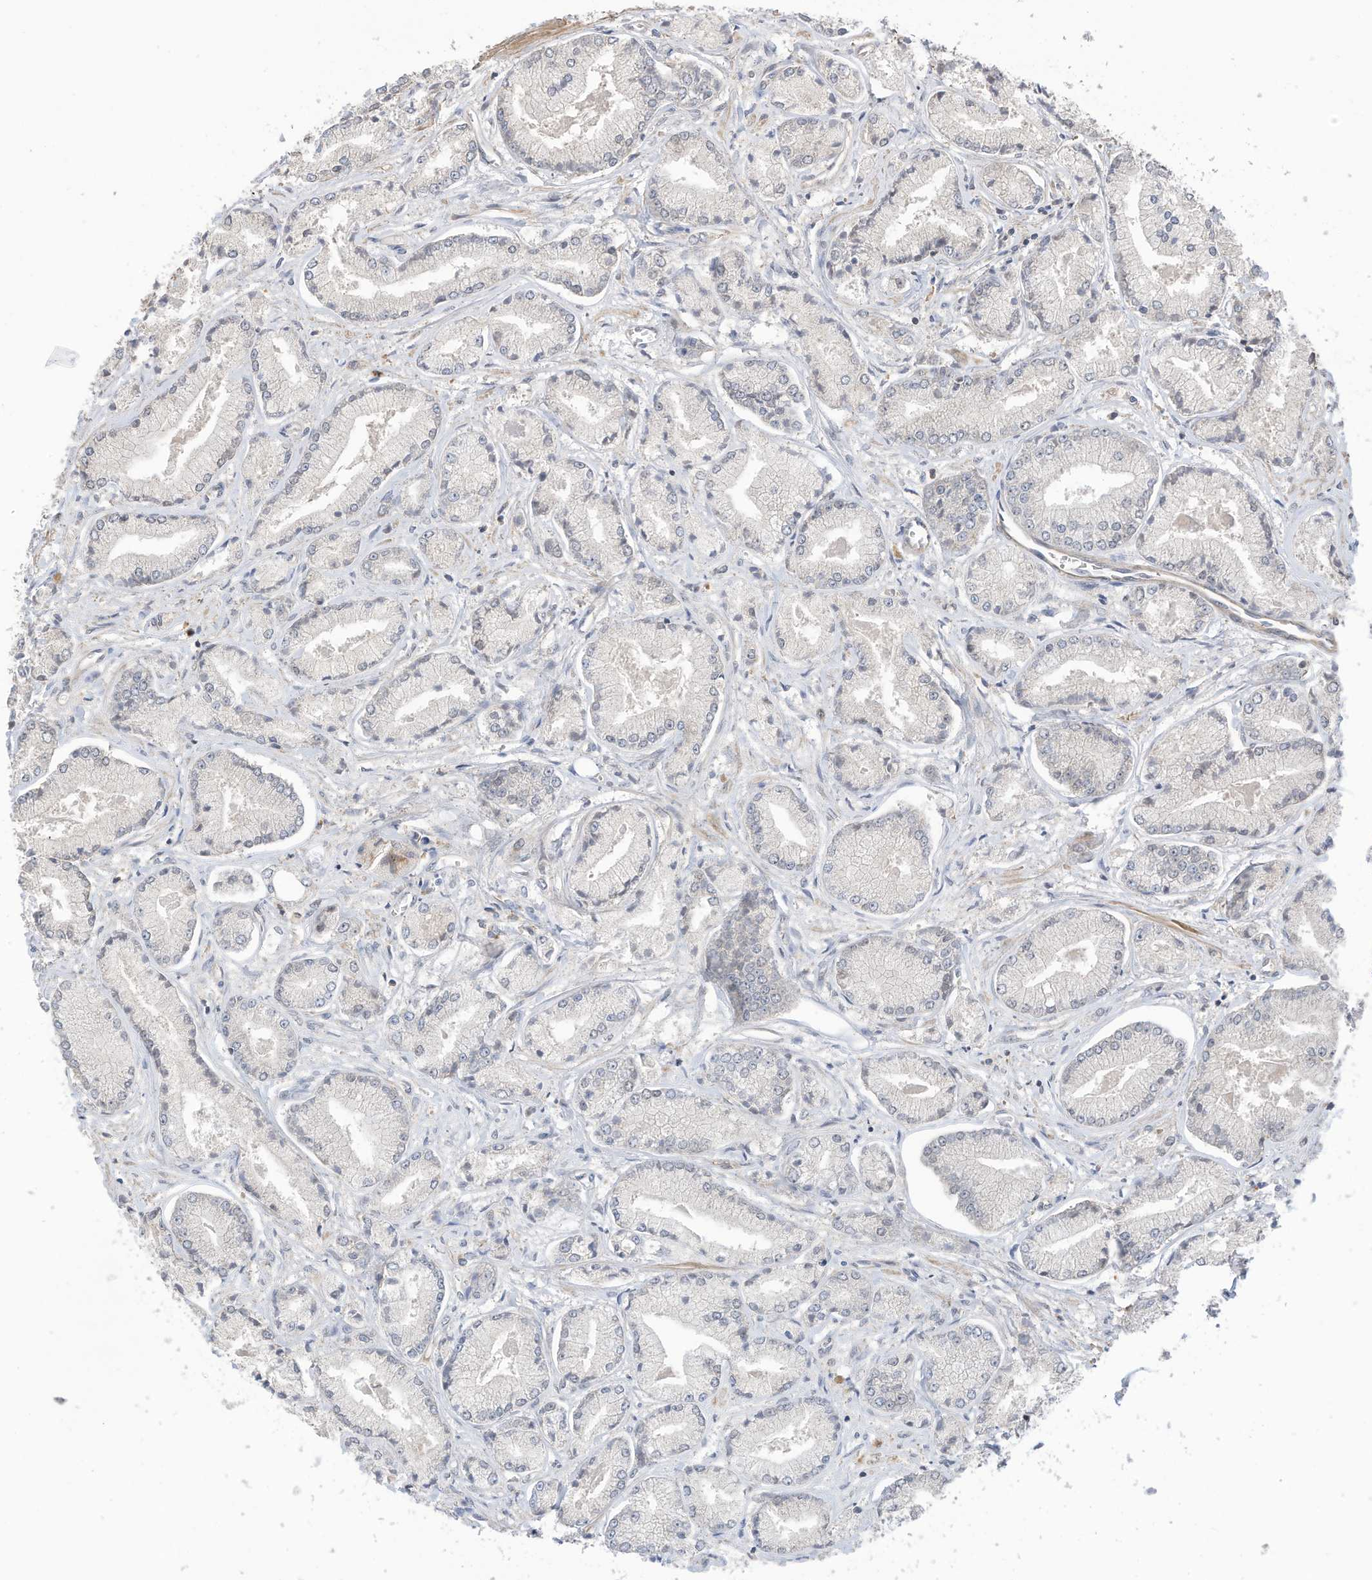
{"staining": {"intensity": "negative", "quantity": "none", "location": "none"}, "tissue": "prostate cancer", "cell_type": "Tumor cells", "image_type": "cancer", "snomed": [{"axis": "morphology", "description": "Adenocarcinoma, Low grade"}, {"axis": "topography", "description": "Prostate"}], "caption": "DAB (3,3'-diaminobenzidine) immunohistochemical staining of human prostate low-grade adenocarcinoma demonstrates no significant positivity in tumor cells.", "gene": "REC8", "patient": {"sex": "male", "age": 60}}